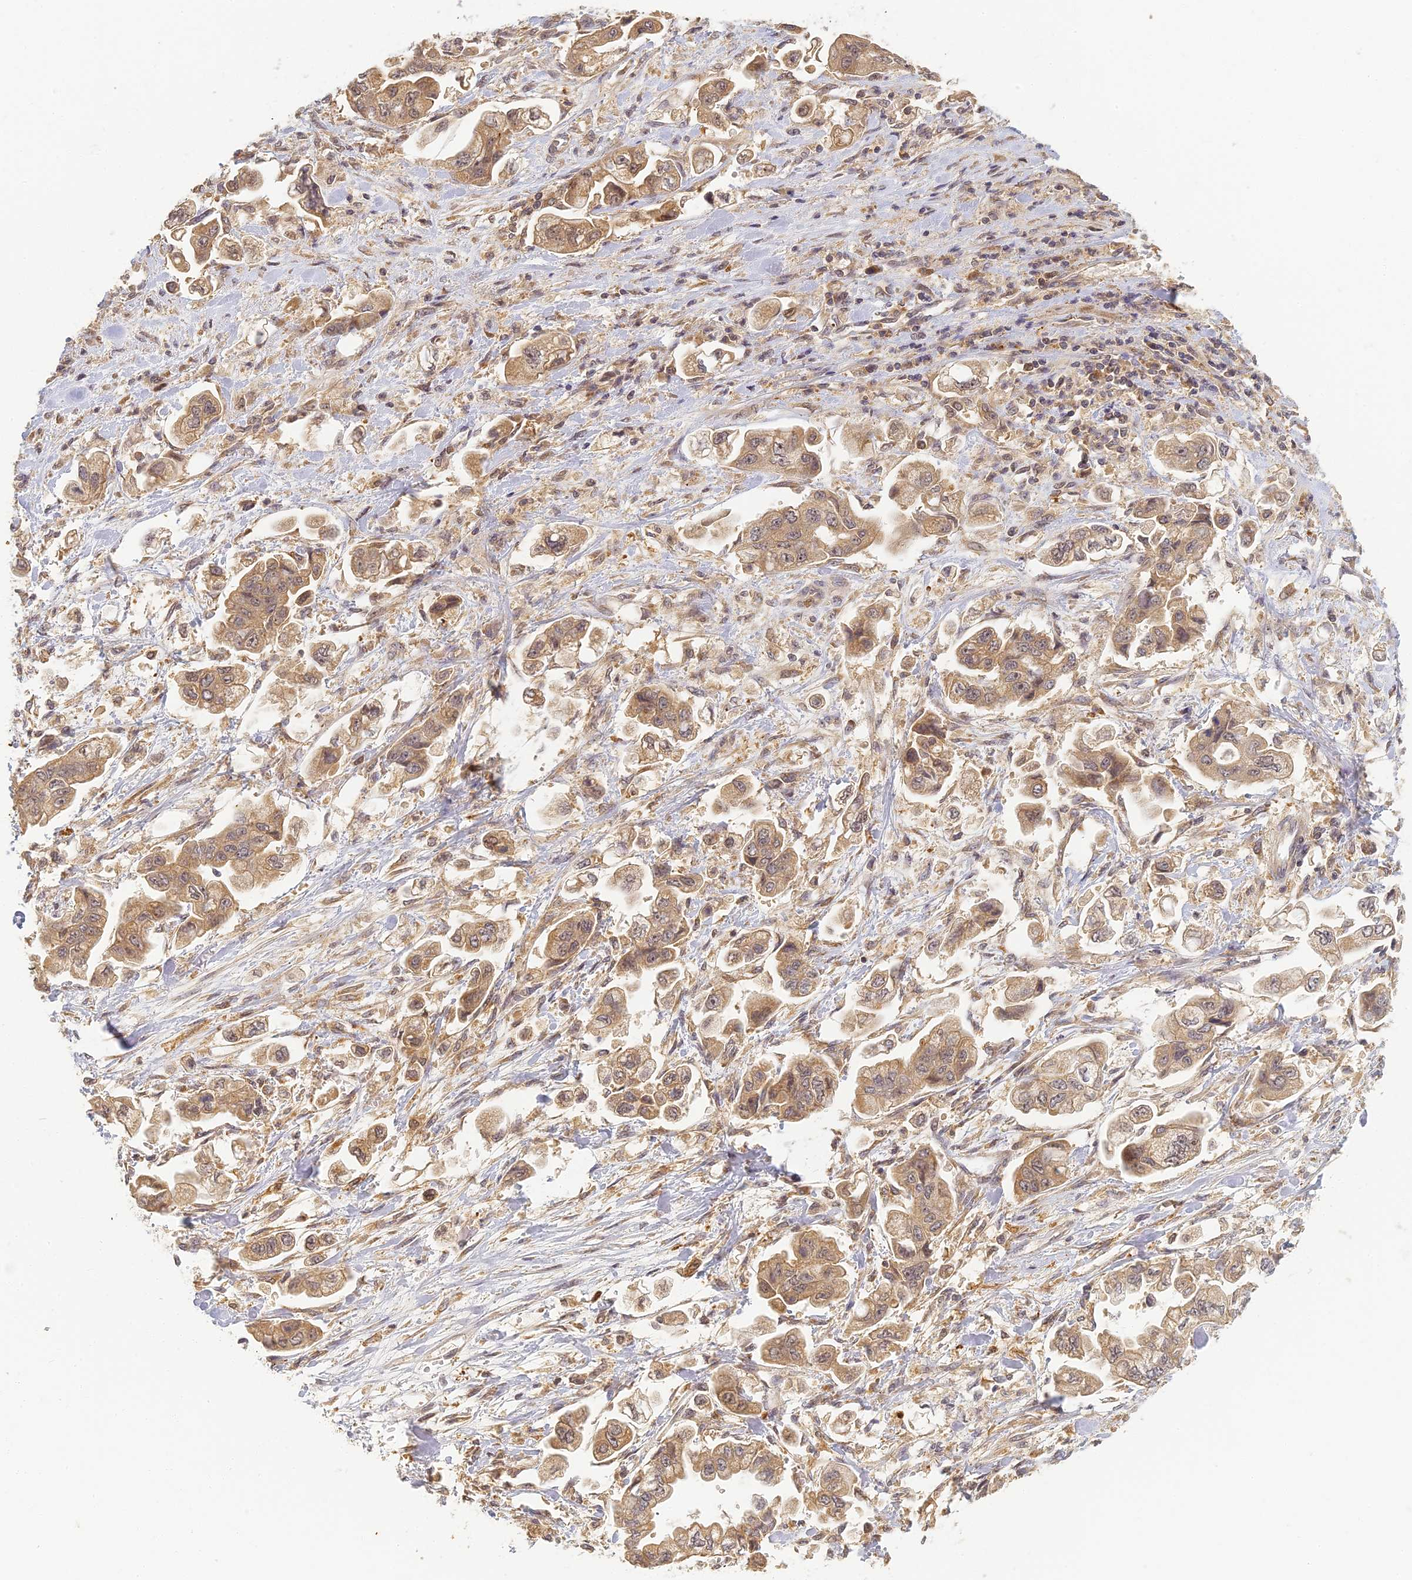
{"staining": {"intensity": "moderate", "quantity": ">75%", "location": "cytoplasmic/membranous"}, "tissue": "stomach cancer", "cell_type": "Tumor cells", "image_type": "cancer", "snomed": [{"axis": "morphology", "description": "Adenocarcinoma, NOS"}, {"axis": "topography", "description": "Stomach"}], "caption": "Tumor cells reveal medium levels of moderate cytoplasmic/membranous staining in about >75% of cells in human stomach adenocarcinoma. The staining is performed using DAB brown chromogen to label protein expression. The nuclei are counter-stained blue using hematoxylin.", "gene": "RGL3", "patient": {"sex": "male", "age": 62}}